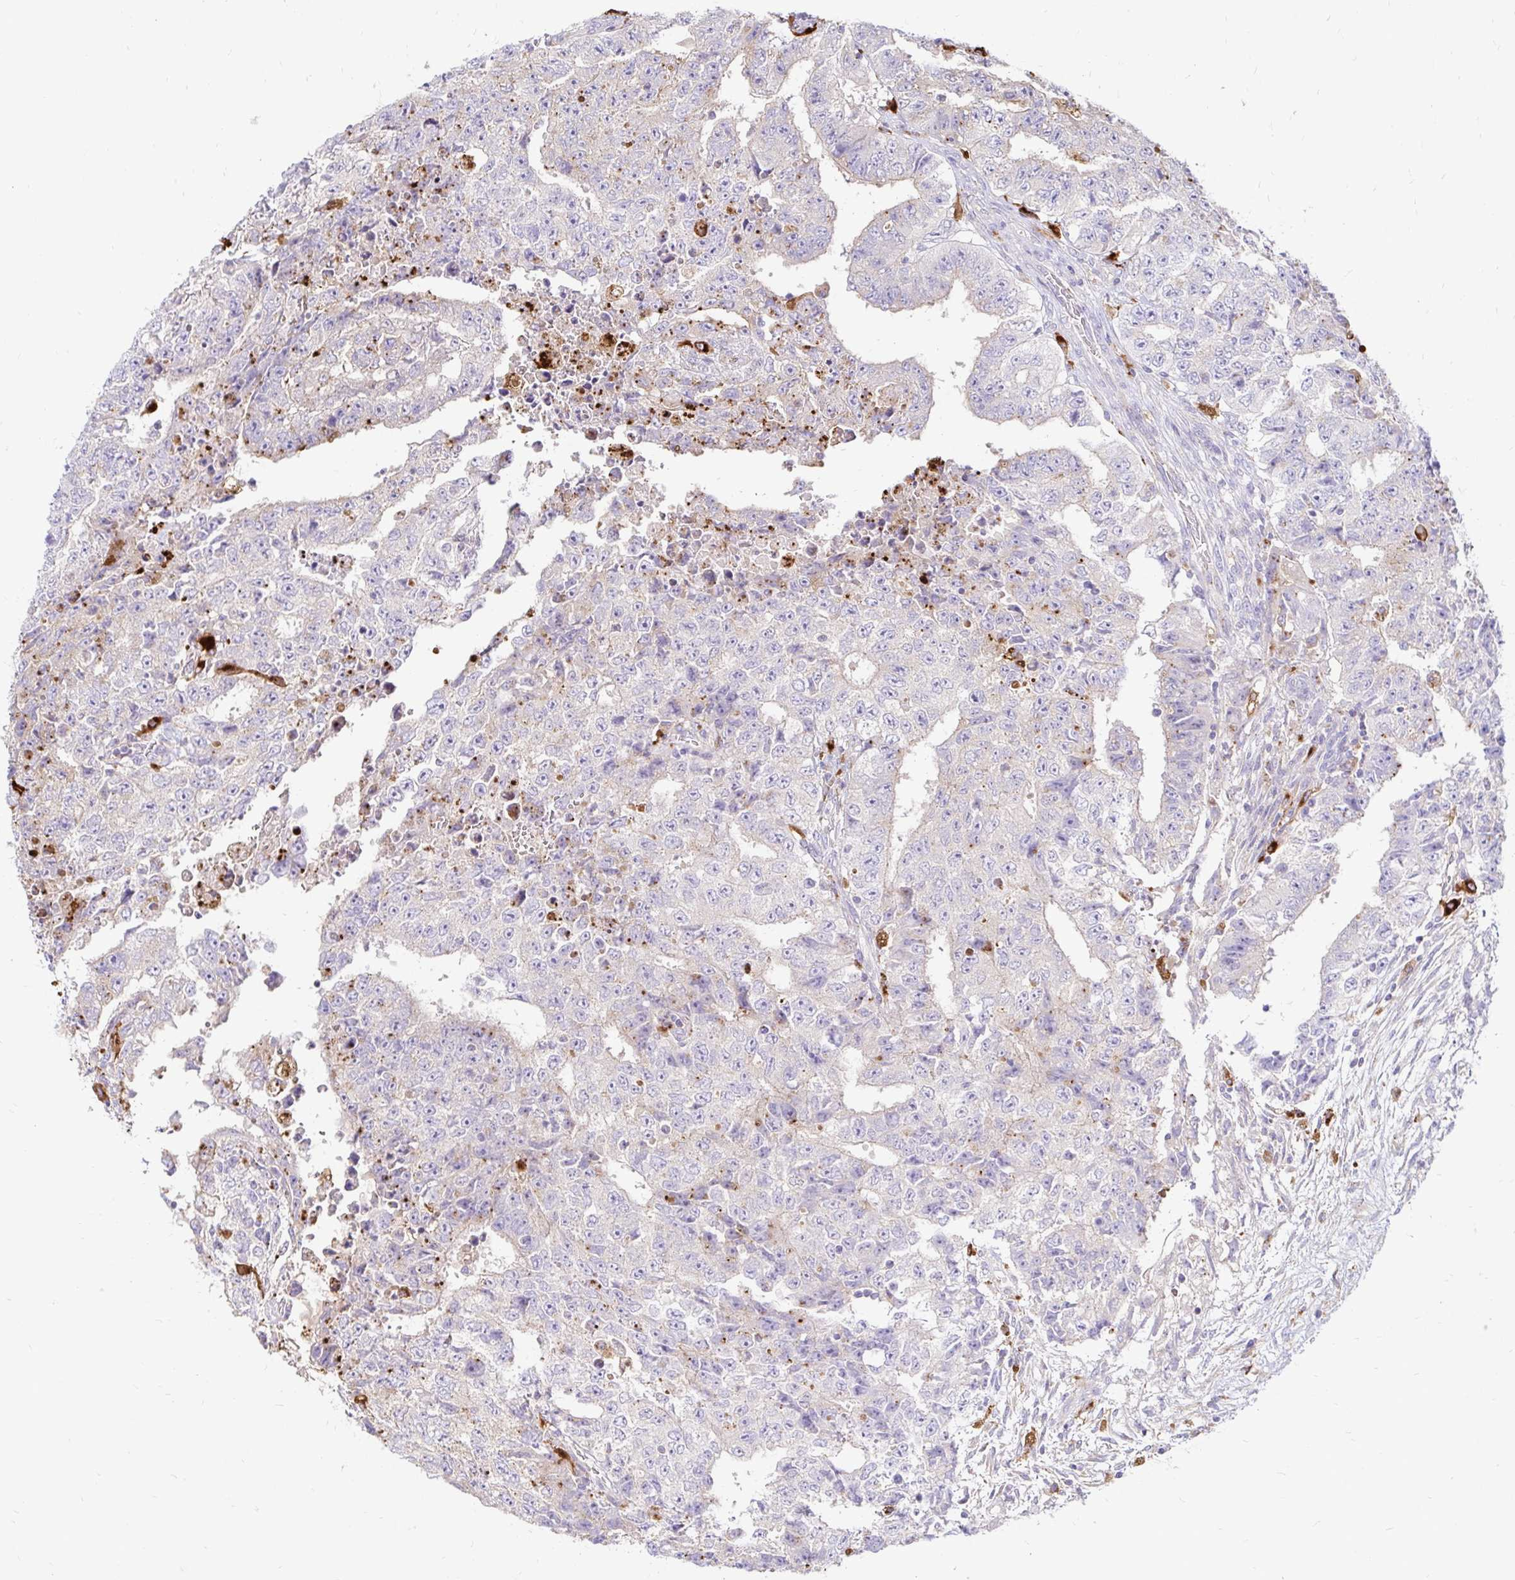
{"staining": {"intensity": "negative", "quantity": "none", "location": "none"}, "tissue": "testis cancer", "cell_type": "Tumor cells", "image_type": "cancer", "snomed": [{"axis": "morphology", "description": "Carcinoma, Embryonal, NOS"}, {"axis": "topography", "description": "Testis"}], "caption": "A high-resolution photomicrograph shows immunohistochemistry staining of testis cancer (embryonal carcinoma), which shows no significant positivity in tumor cells.", "gene": "FUCA1", "patient": {"sex": "male", "age": 24}}